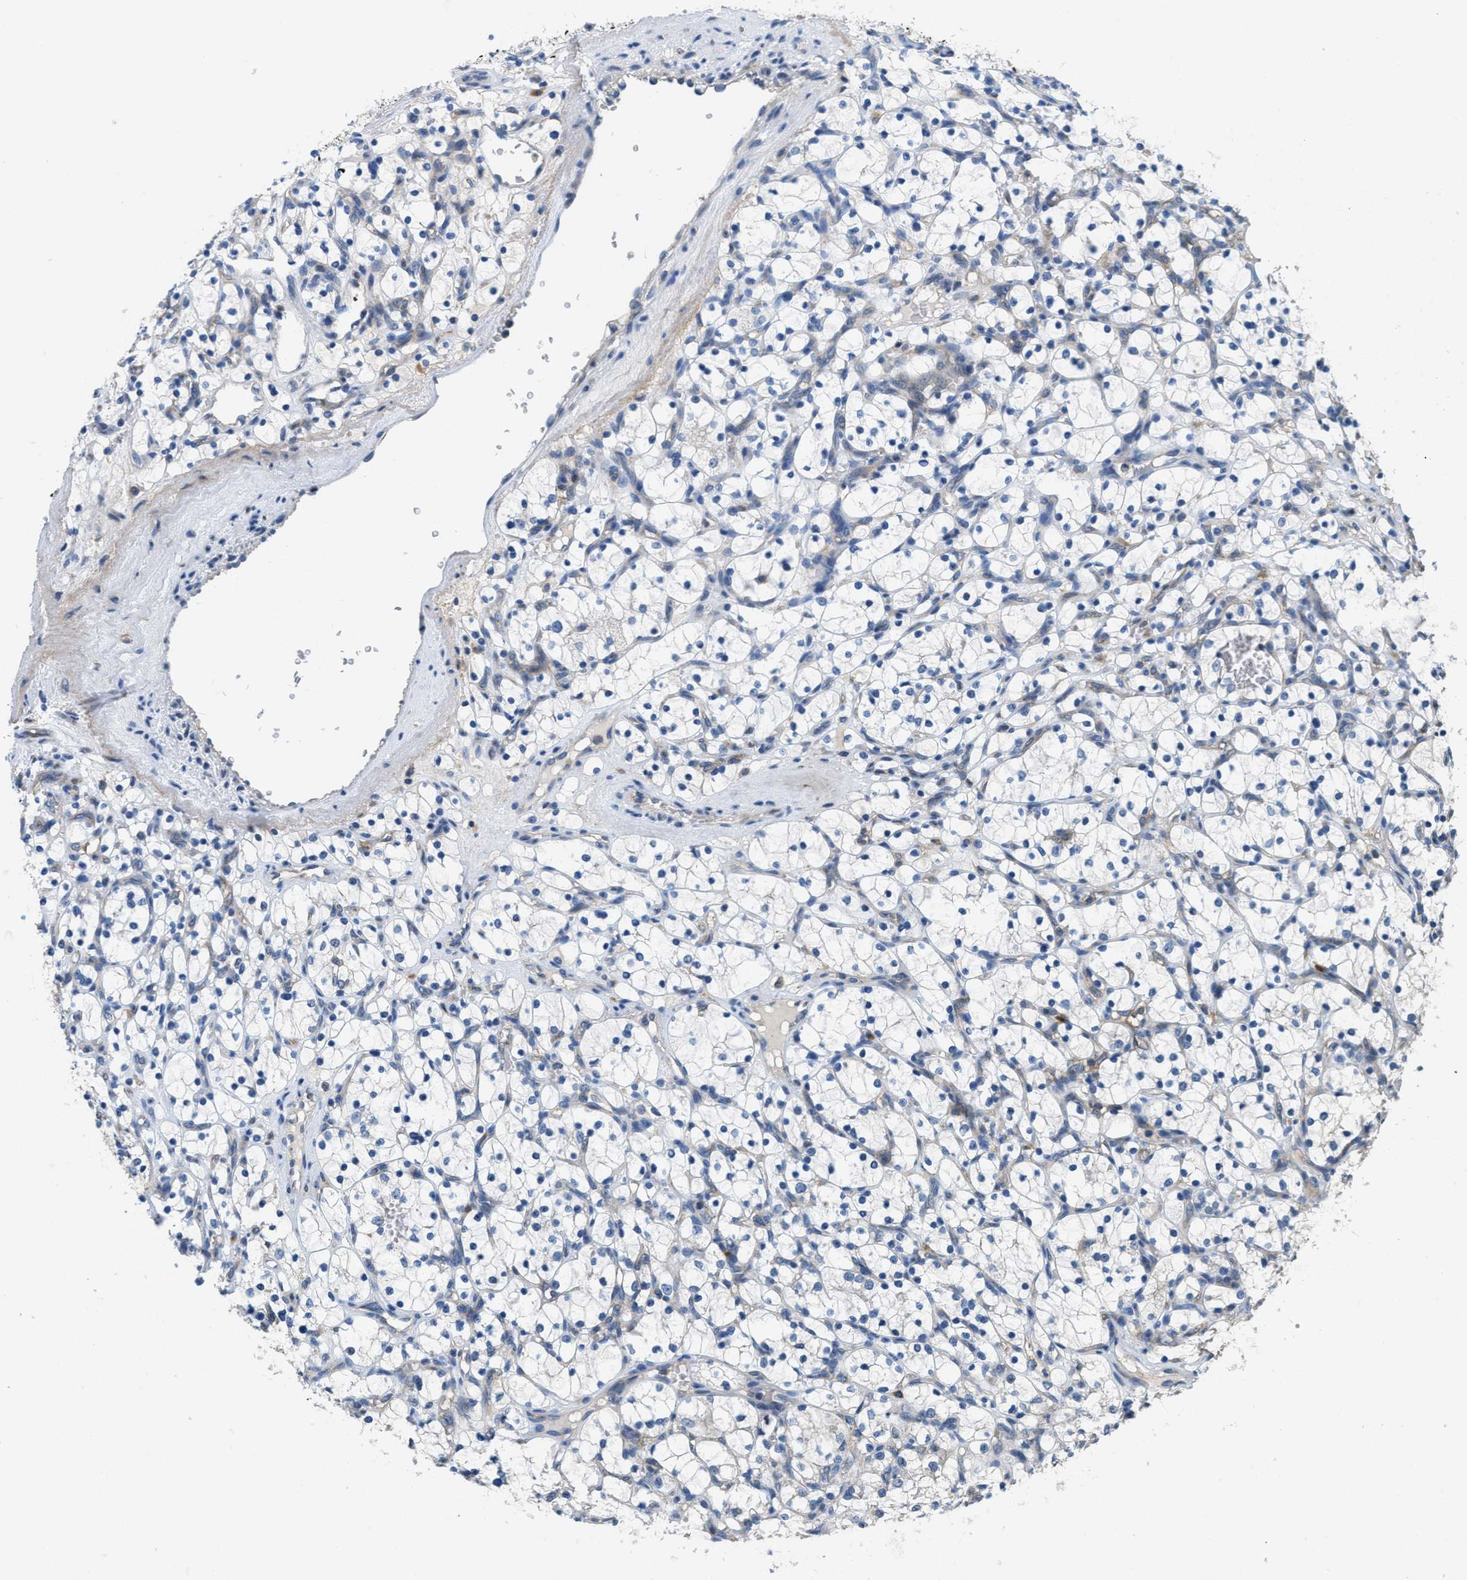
{"staining": {"intensity": "negative", "quantity": "none", "location": "none"}, "tissue": "renal cancer", "cell_type": "Tumor cells", "image_type": "cancer", "snomed": [{"axis": "morphology", "description": "Adenocarcinoma, NOS"}, {"axis": "topography", "description": "Kidney"}], "caption": "IHC histopathology image of neoplastic tissue: human renal cancer (adenocarcinoma) stained with DAB (3,3'-diaminobenzidine) displays no significant protein staining in tumor cells.", "gene": "DGKE", "patient": {"sex": "female", "age": 69}}